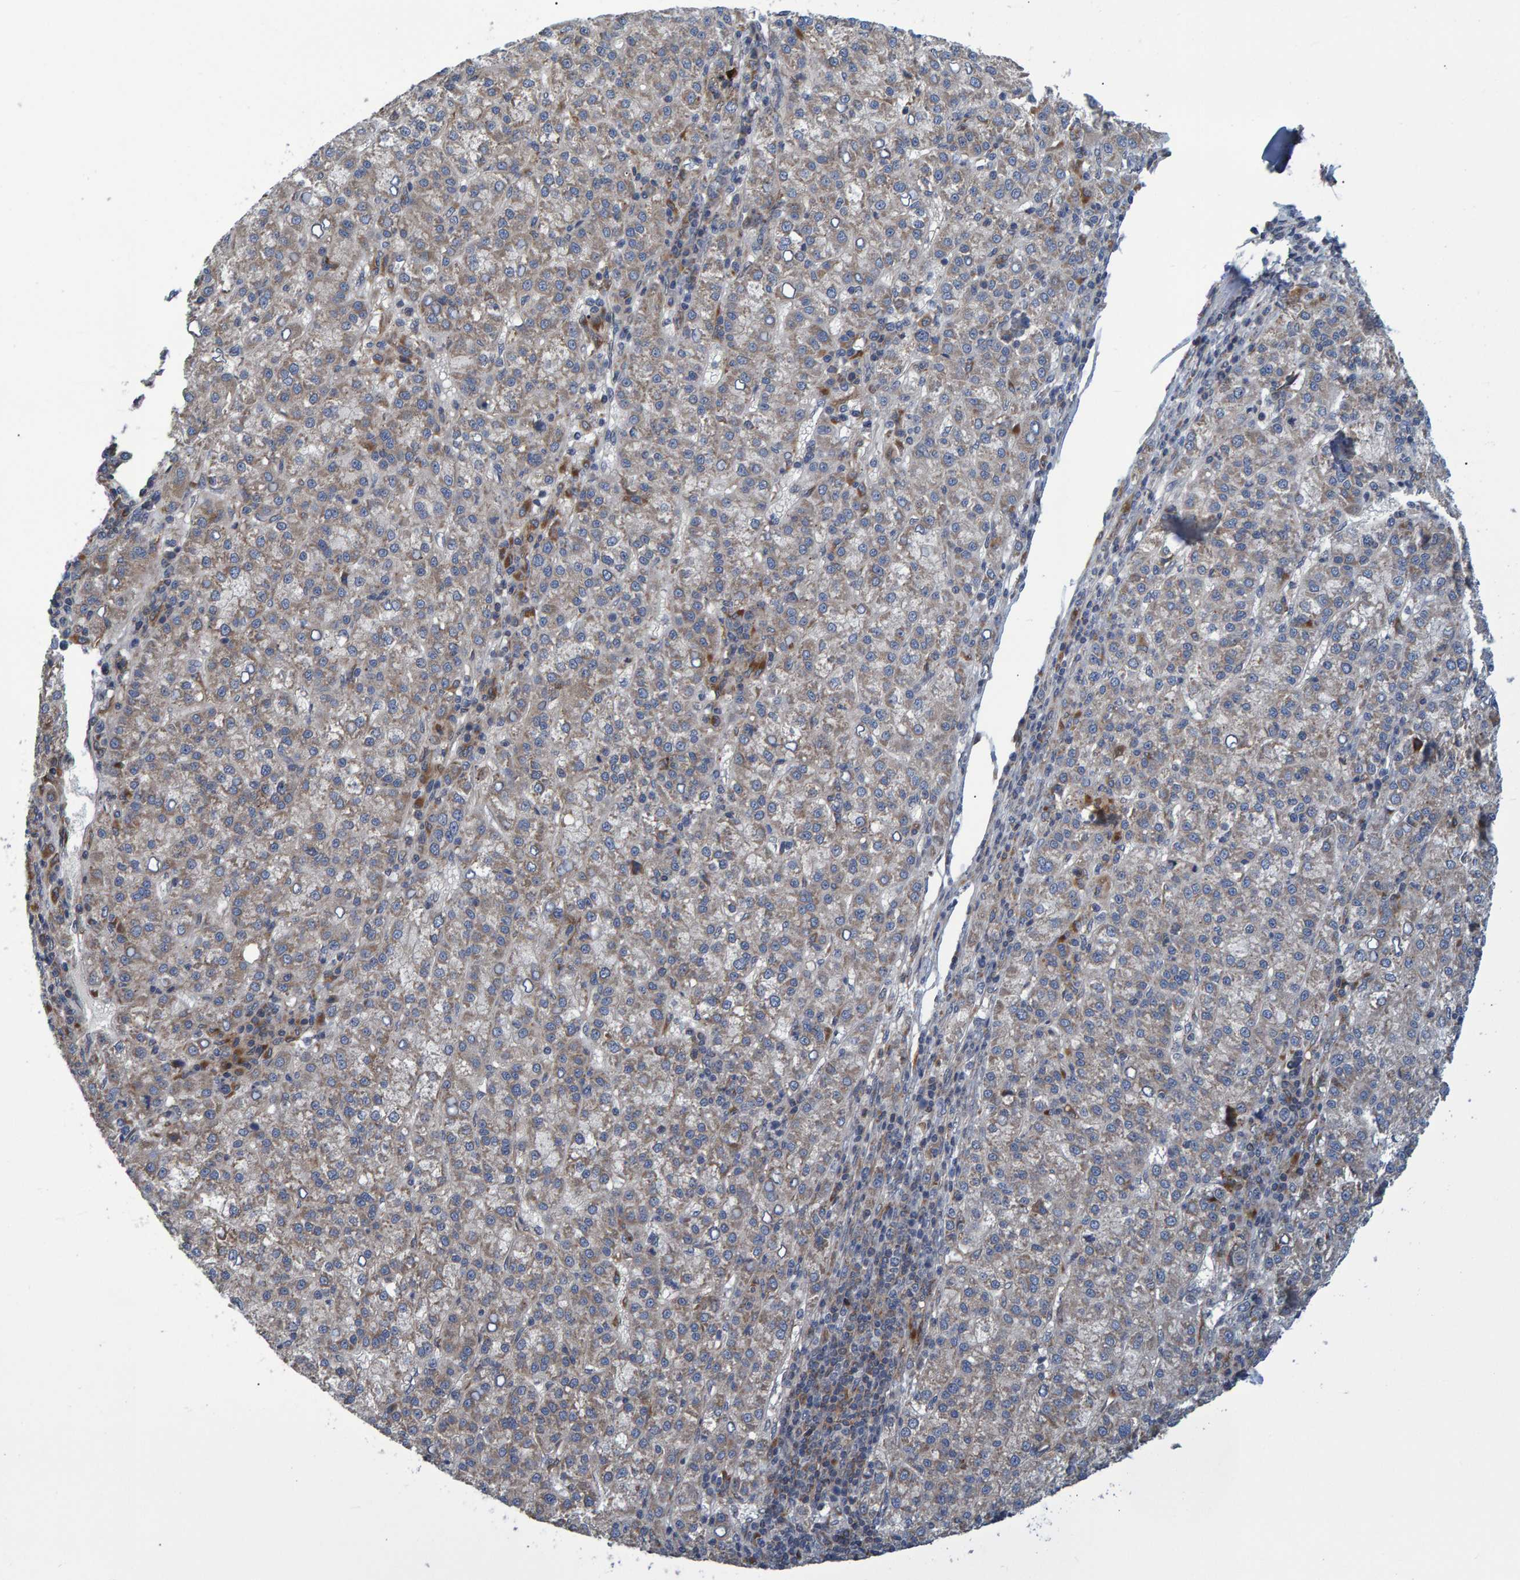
{"staining": {"intensity": "weak", "quantity": "25%-75%", "location": "cytoplasmic/membranous"}, "tissue": "liver cancer", "cell_type": "Tumor cells", "image_type": "cancer", "snomed": [{"axis": "morphology", "description": "Carcinoma, Hepatocellular, NOS"}, {"axis": "topography", "description": "Liver"}], "caption": "Weak cytoplasmic/membranous staining is present in approximately 25%-75% of tumor cells in liver hepatocellular carcinoma.", "gene": "ATP6V1H", "patient": {"sex": "female", "age": 58}}